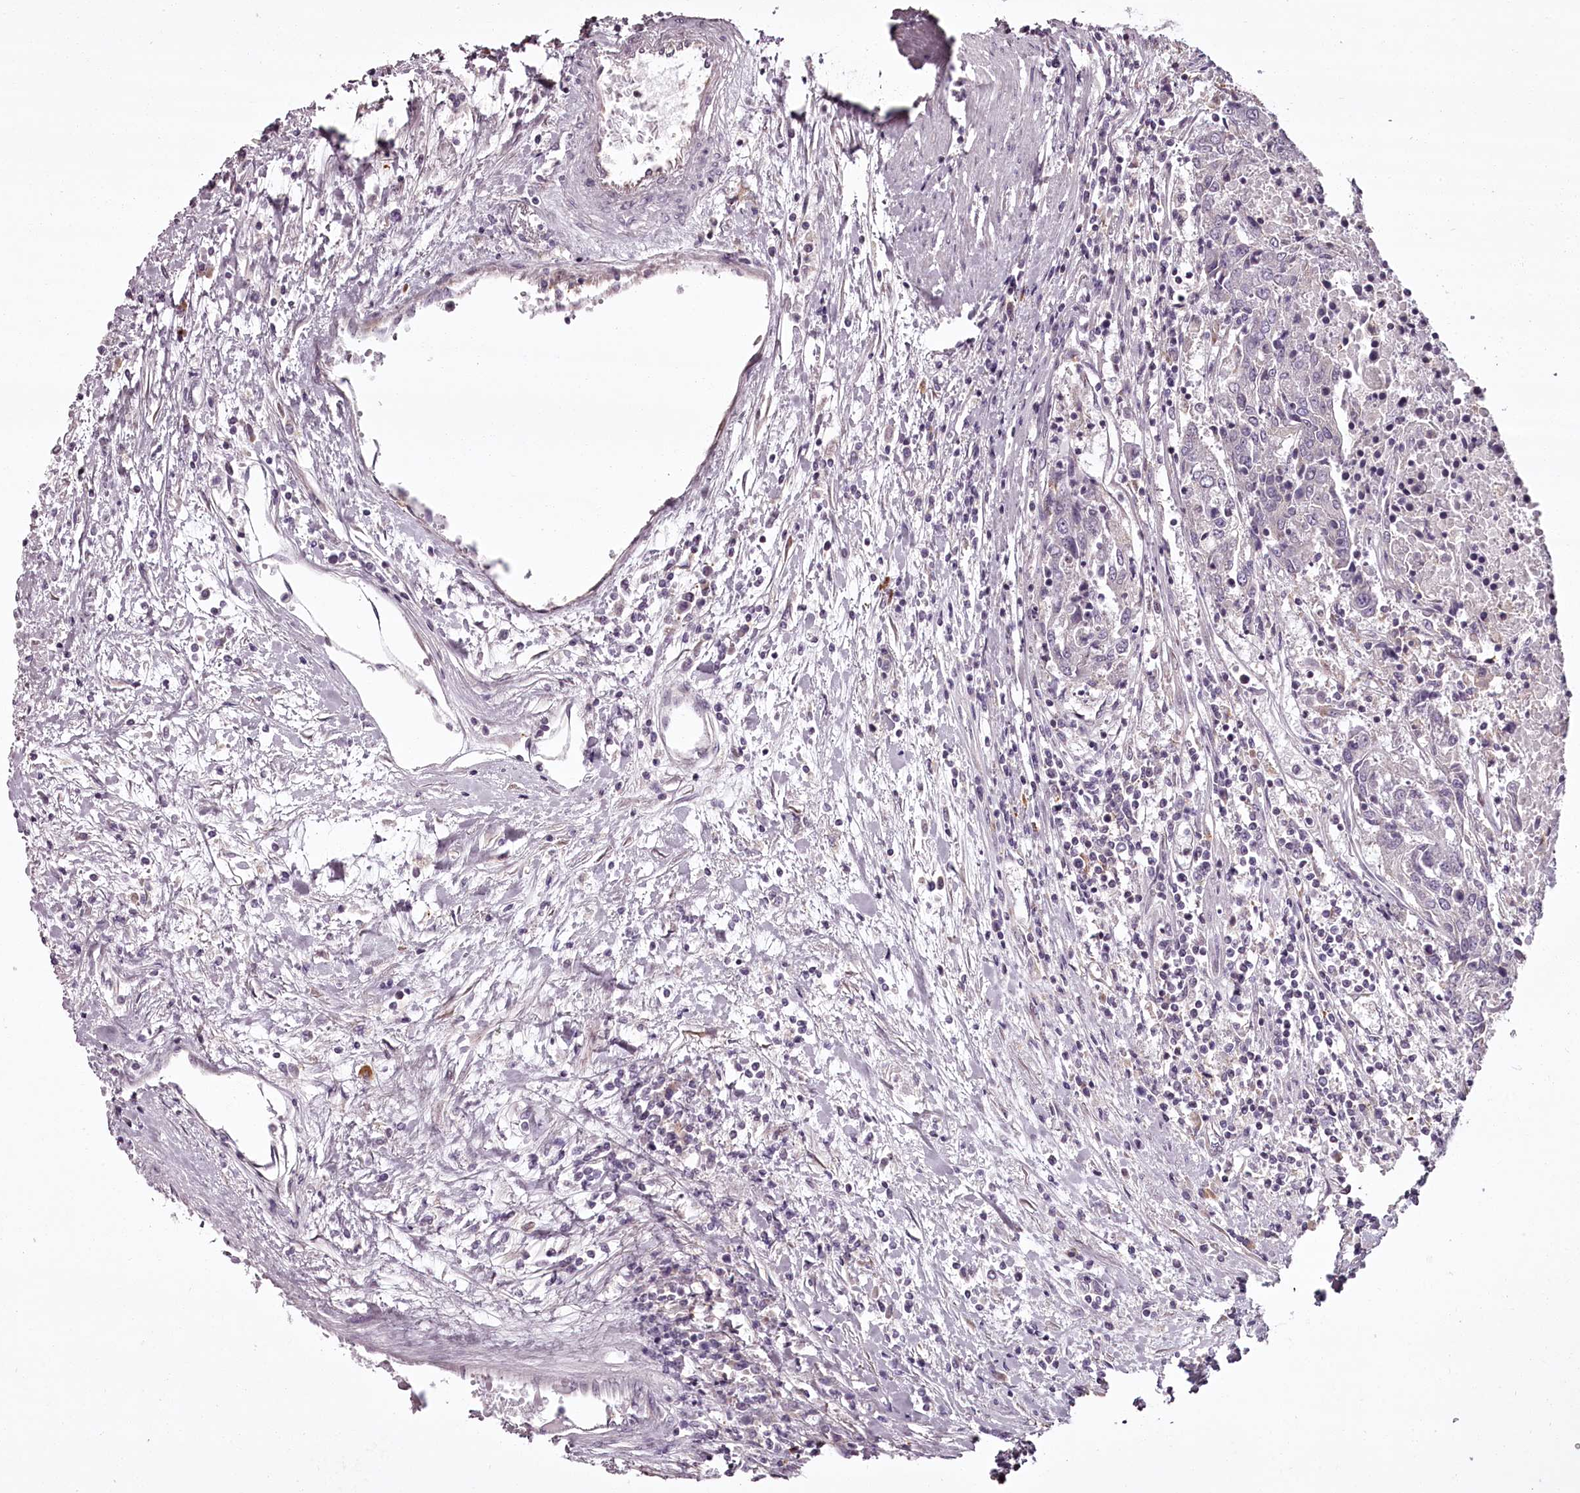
{"staining": {"intensity": "negative", "quantity": "none", "location": "none"}, "tissue": "urothelial cancer", "cell_type": "Tumor cells", "image_type": "cancer", "snomed": [{"axis": "morphology", "description": "Urothelial carcinoma, High grade"}, {"axis": "topography", "description": "Urinary bladder"}], "caption": "Tumor cells show no significant protein staining in urothelial cancer.", "gene": "CCDC92", "patient": {"sex": "female", "age": 85}}